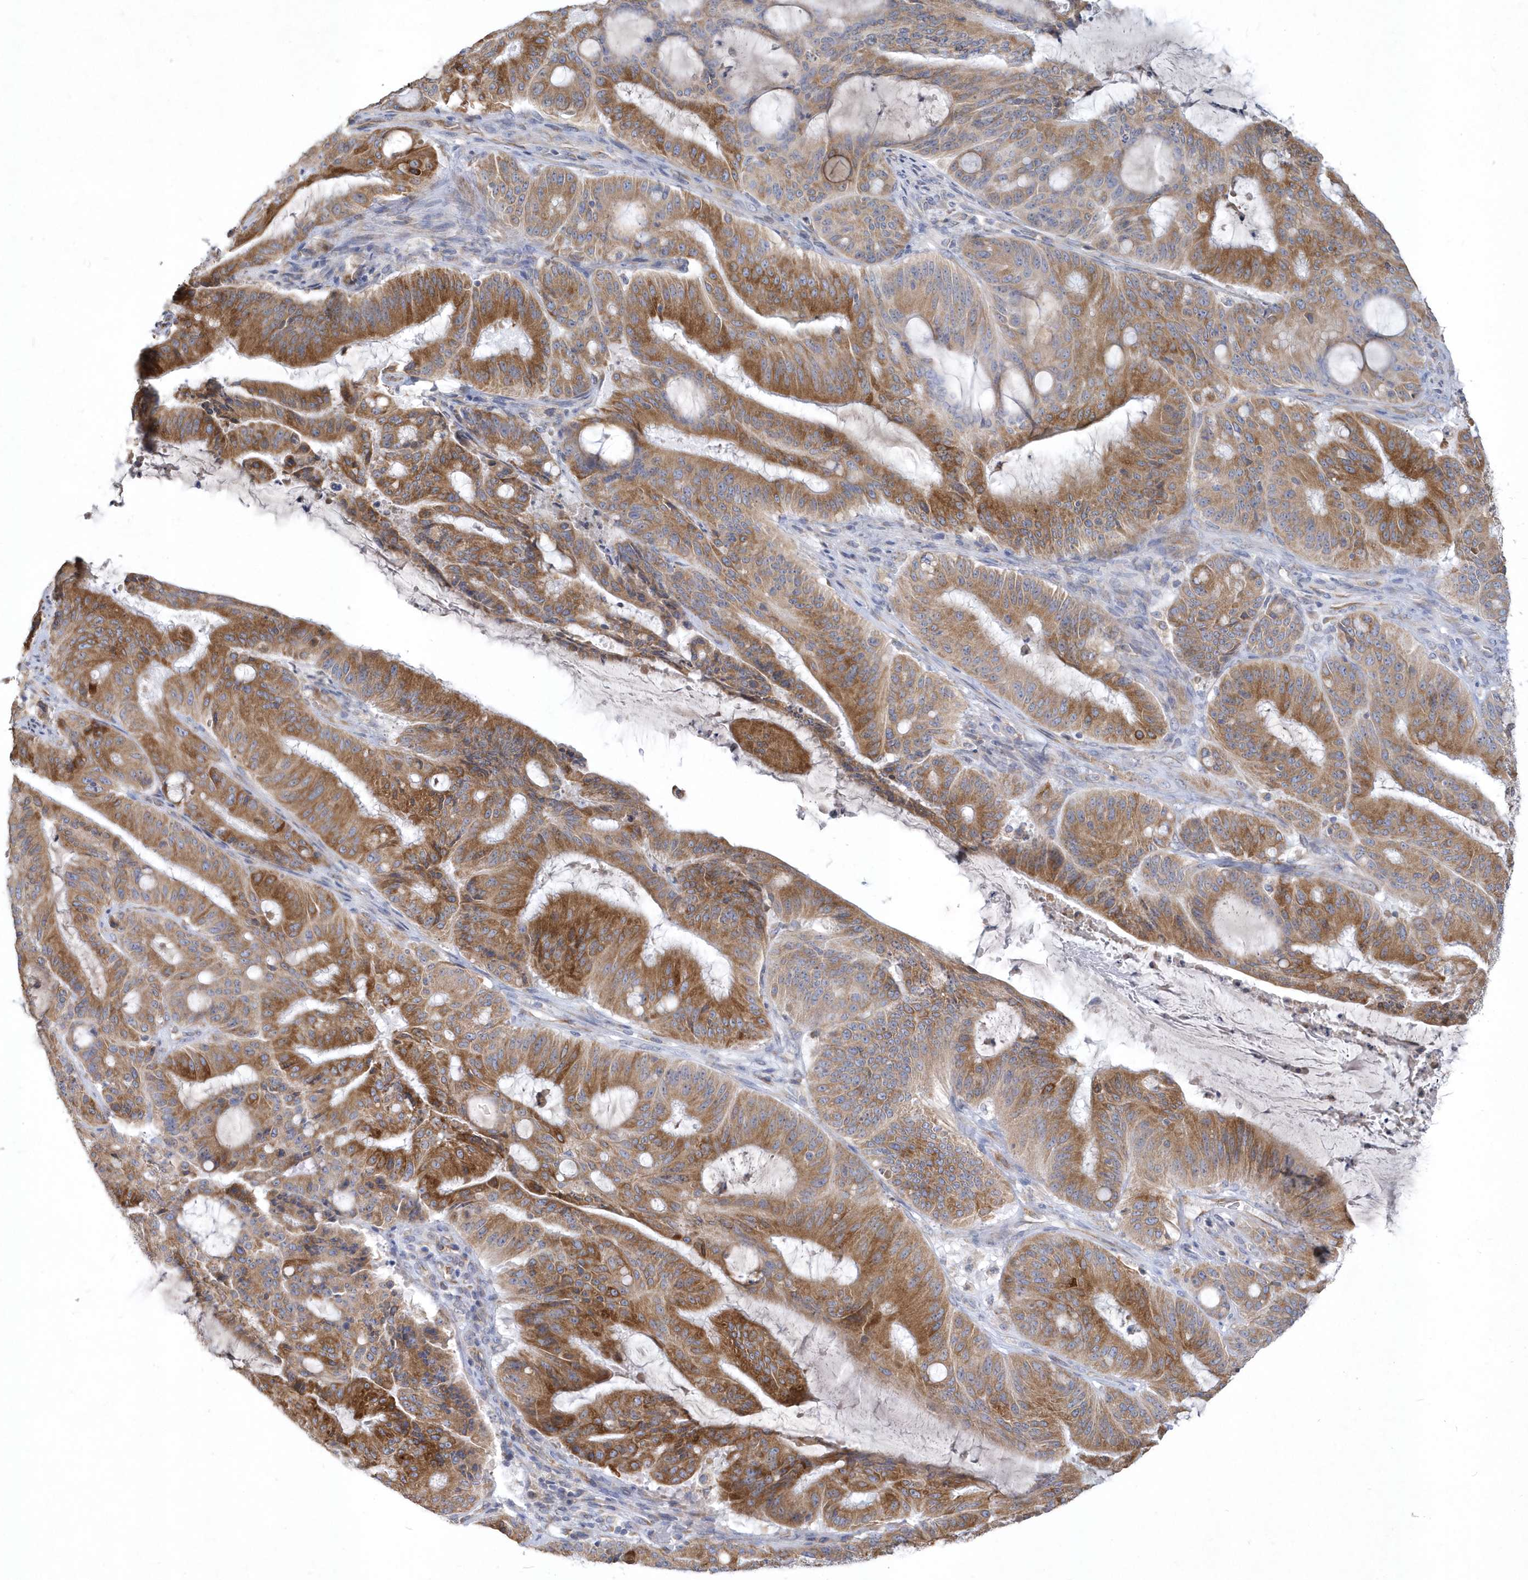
{"staining": {"intensity": "strong", "quantity": ">75%", "location": "cytoplasmic/membranous"}, "tissue": "liver cancer", "cell_type": "Tumor cells", "image_type": "cancer", "snomed": [{"axis": "morphology", "description": "Normal tissue, NOS"}, {"axis": "morphology", "description": "Cholangiocarcinoma"}, {"axis": "topography", "description": "Liver"}, {"axis": "topography", "description": "Peripheral nerve tissue"}], "caption": "Immunohistochemical staining of liver cancer (cholangiocarcinoma) displays strong cytoplasmic/membranous protein expression in about >75% of tumor cells. The protein is stained brown, and the nuclei are stained in blue (DAB IHC with brightfield microscopy, high magnification).", "gene": "DGAT1", "patient": {"sex": "female", "age": 73}}